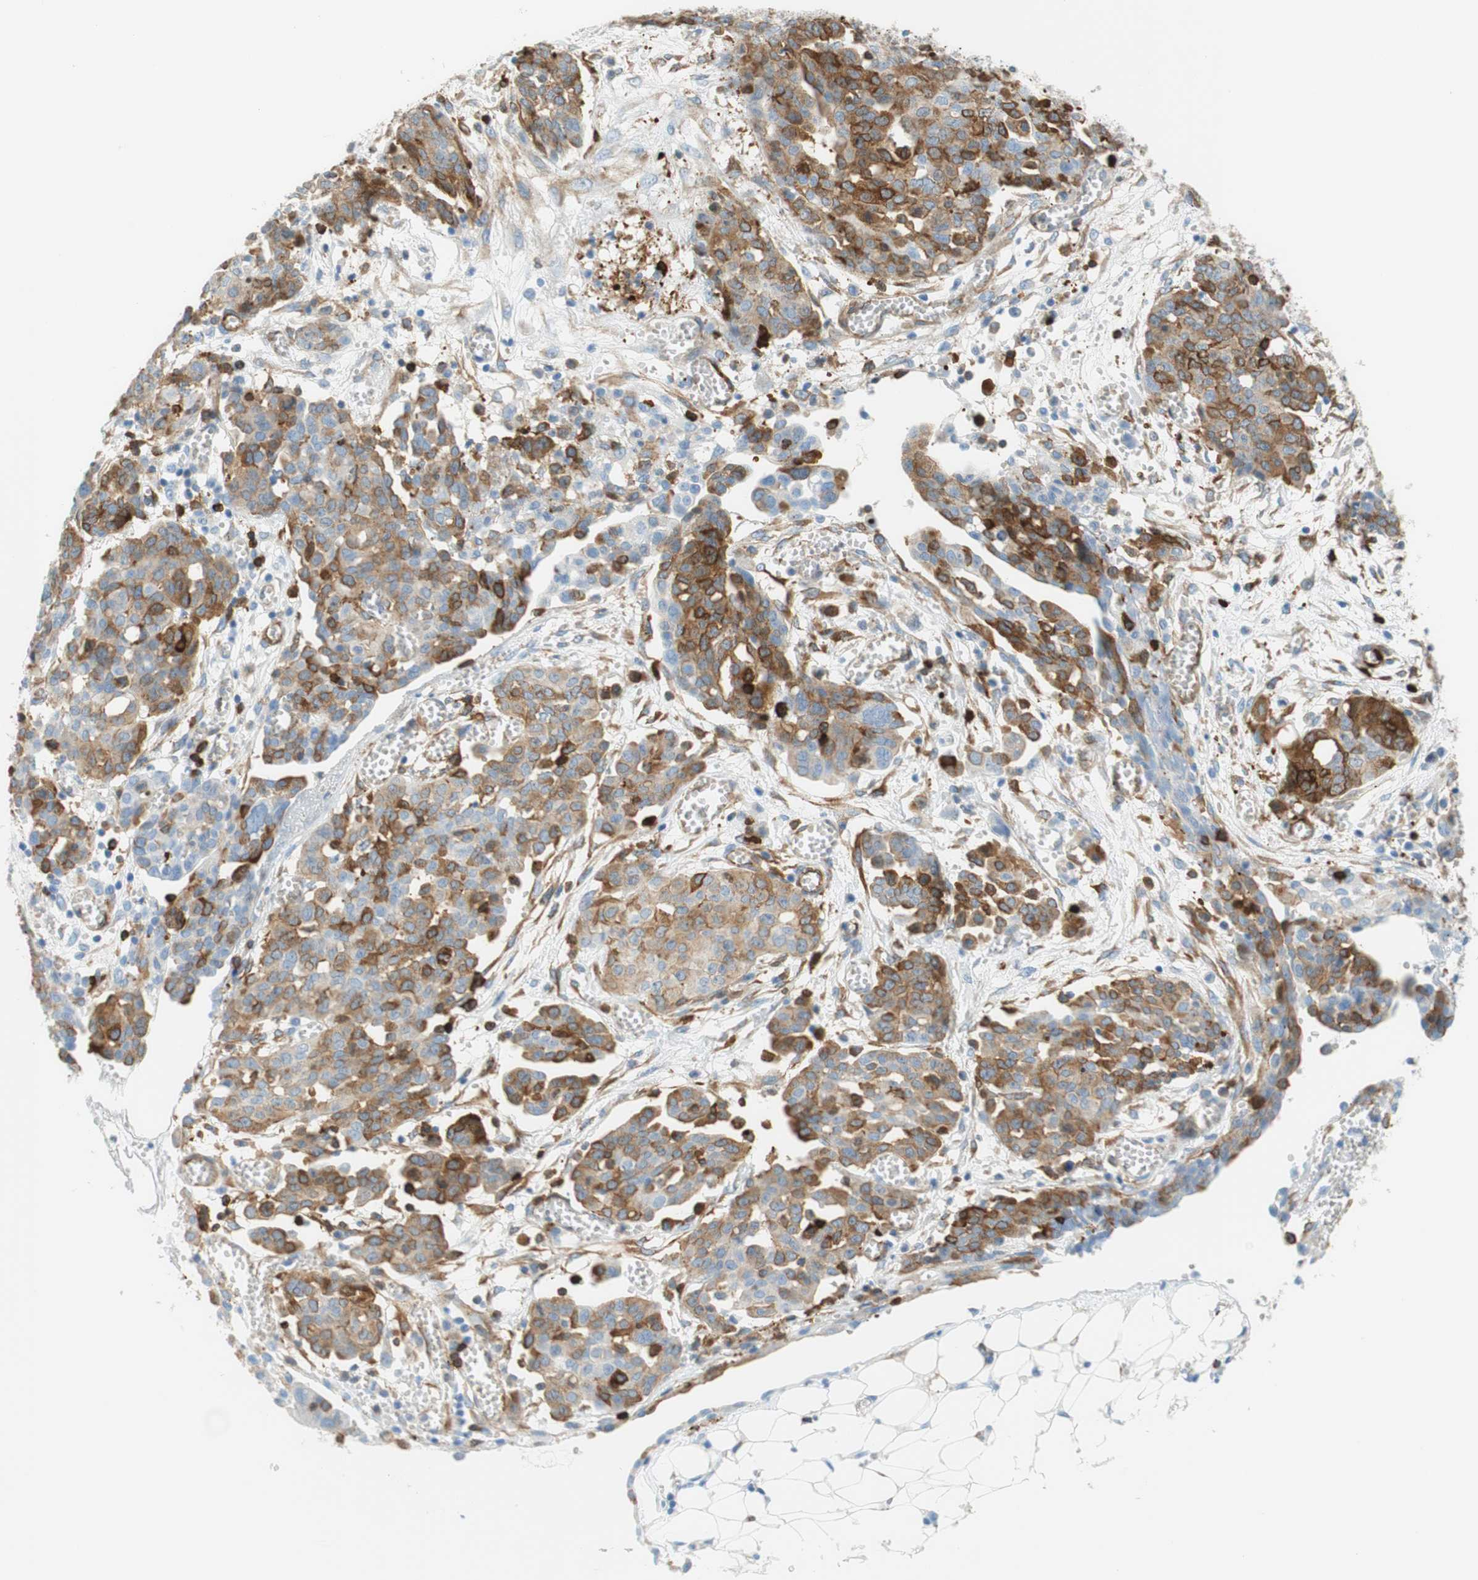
{"staining": {"intensity": "moderate", "quantity": "25%-75%", "location": "cytoplasmic/membranous"}, "tissue": "ovarian cancer", "cell_type": "Tumor cells", "image_type": "cancer", "snomed": [{"axis": "morphology", "description": "Cystadenocarcinoma, serous, NOS"}, {"axis": "topography", "description": "Soft tissue"}, {"axis": "topography", "description": "Ovary"}], "caption": "IHC photomicrograph of human ovarian cancer stained for a protein (brown), which displays medium levels of moderate cytoplasmic/membranous staining in about 25%-75% of tumor cells.", "gene": "STMN1", "patient": {"sex": "female", "age": 57}}